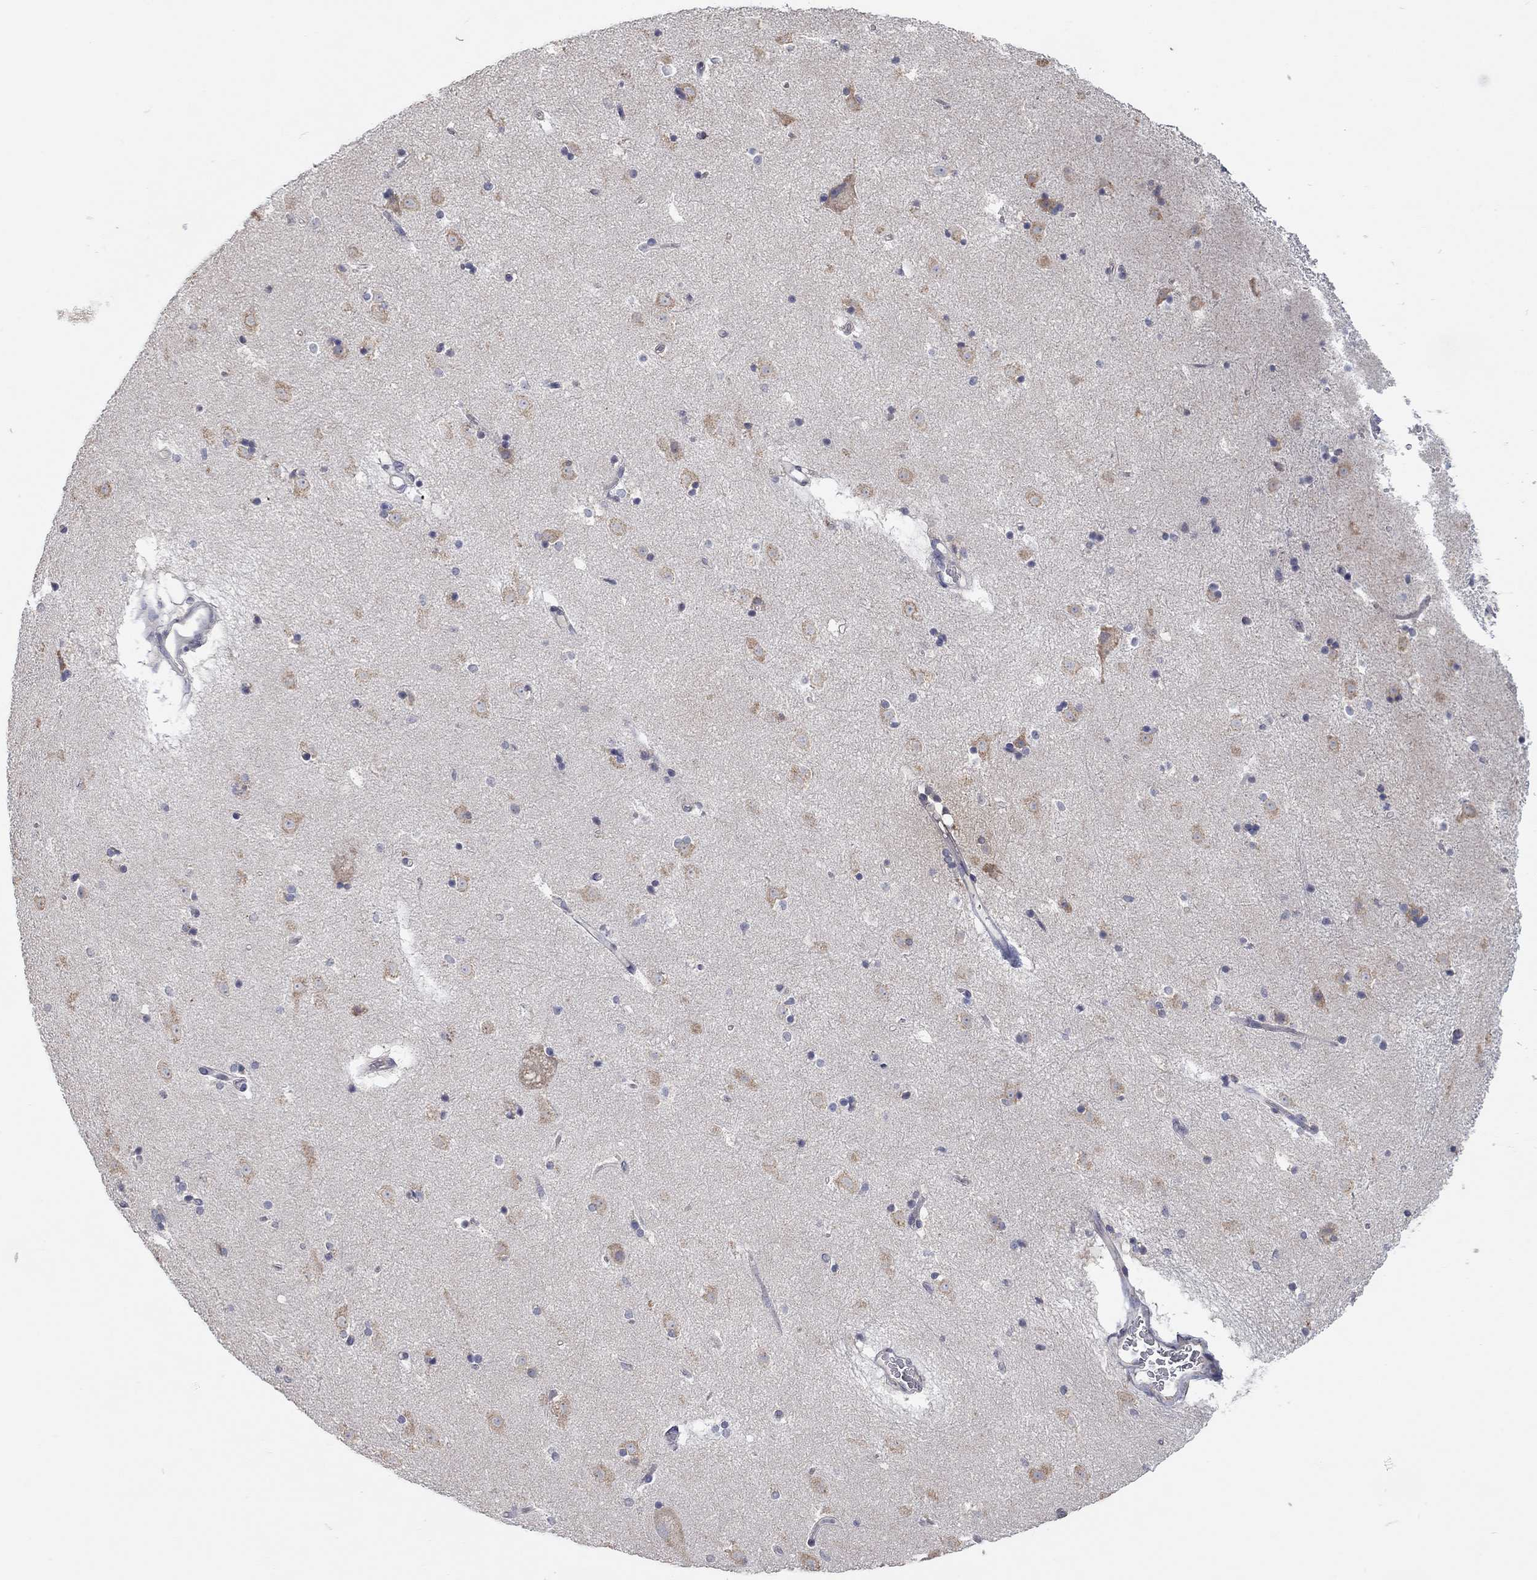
{"staining": {"intensity": "negative", "quantity": "none", "location": "none"}, "tissue": "caudate", "cell_type": "Glial cells", "image_type": "normal", "snomed": [{"axis": "morphology", "description": "Normal tissue, NOS"}, {"axis": "topography", "description": "Lateral ventricle wall"}], "caption": "Immunohistochemistry photomicrograph of benign human caudate stained for a protein (brown), which reveals no expression in glial cells.", "gene": "XAGE2", "patient": {"sex": "male", "age": 51}}